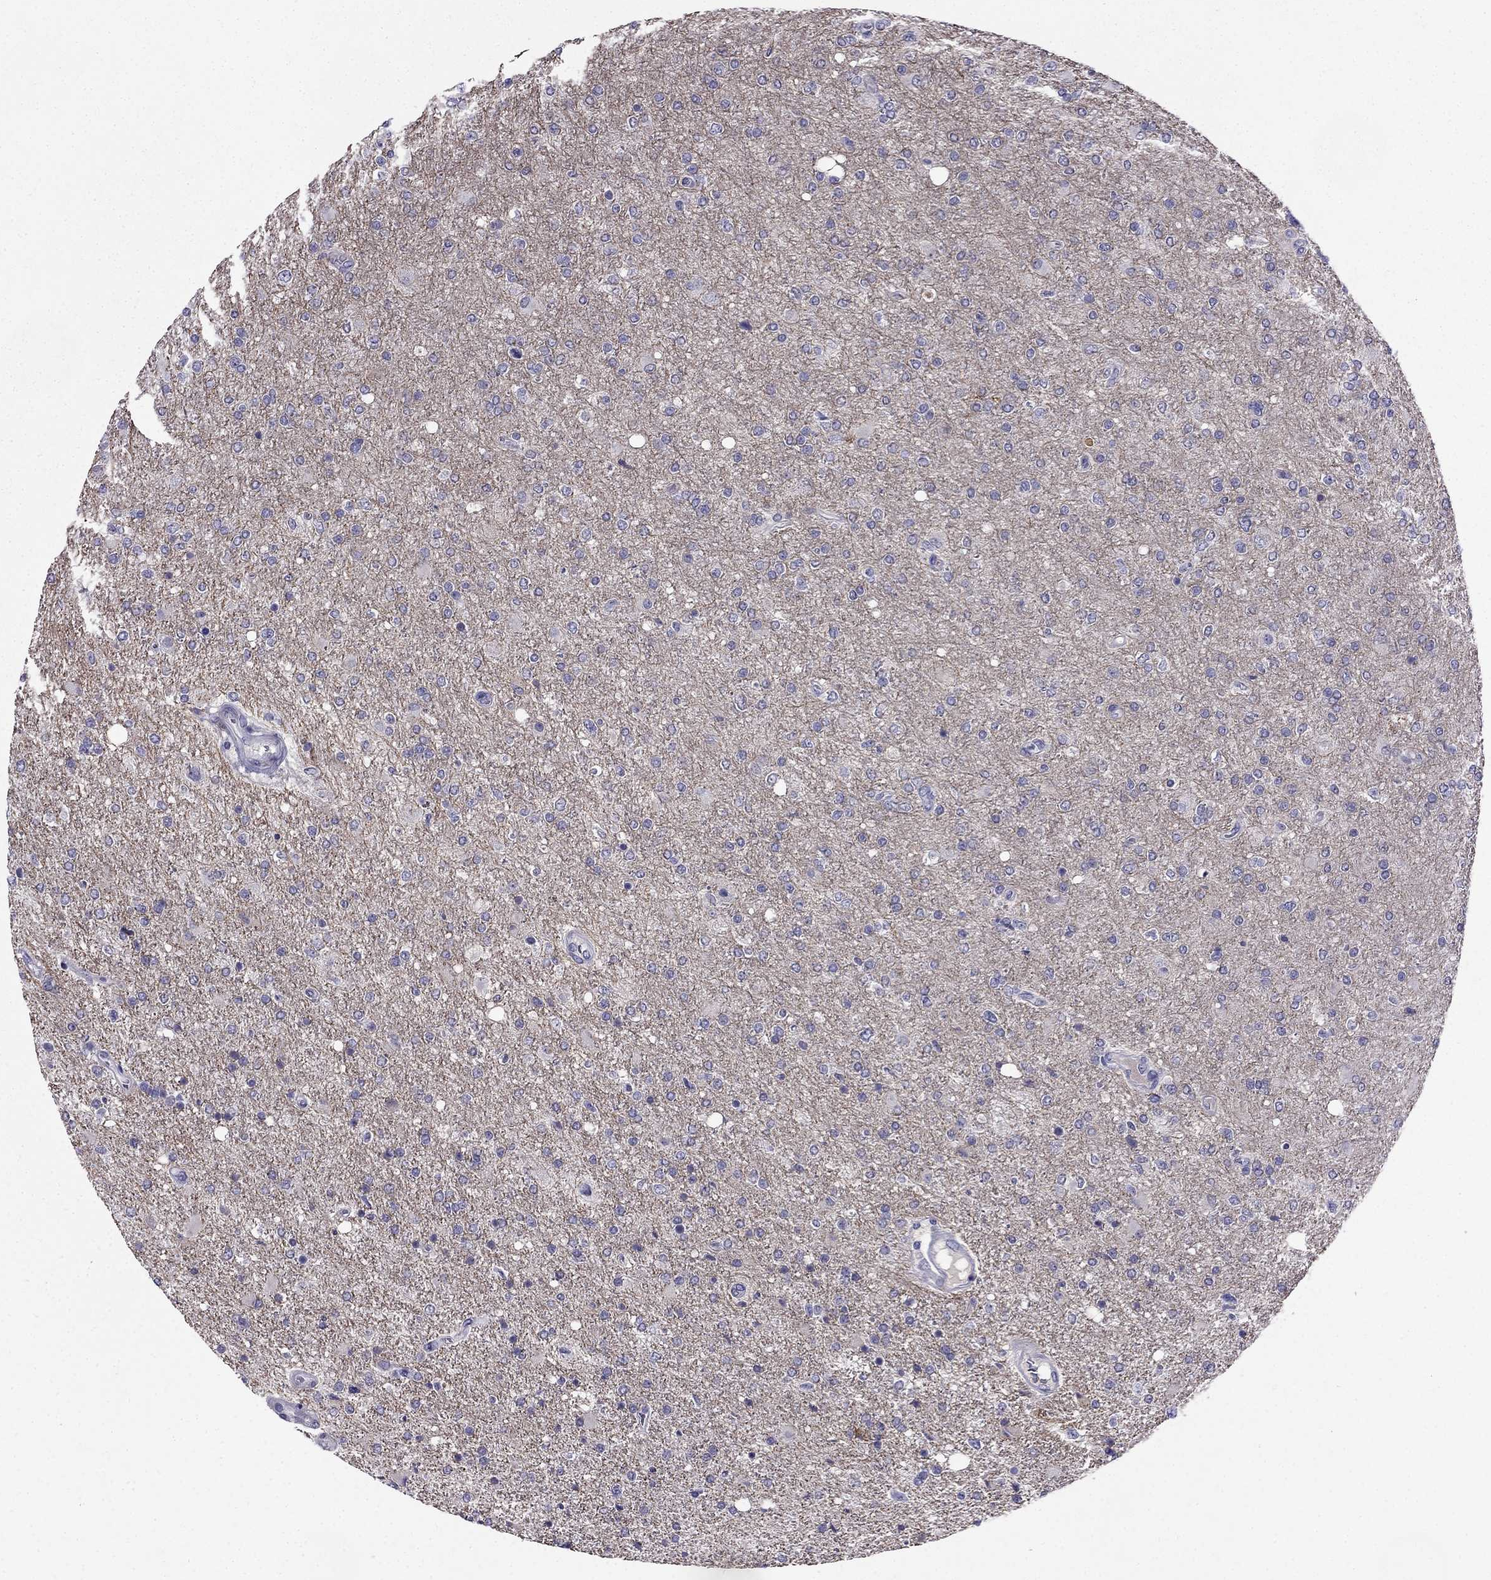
{"staining": {"intensity": "negative", "quantity": "none", "location": "none"}, "tissue": "glioma", "cell_type": "Tumor cells", "image_type": "cancer", "snomed": [{"axis": "morphology", "description": "Glioma, malignant, High grade"}, {"axis": "topography", "description": "Cerebral cortex"}], "caption": "Tumor cells show no significant staining in malignant high-grade glioma.", "gene": "PI16", "patient": {"sex": "male", "age": 70}}